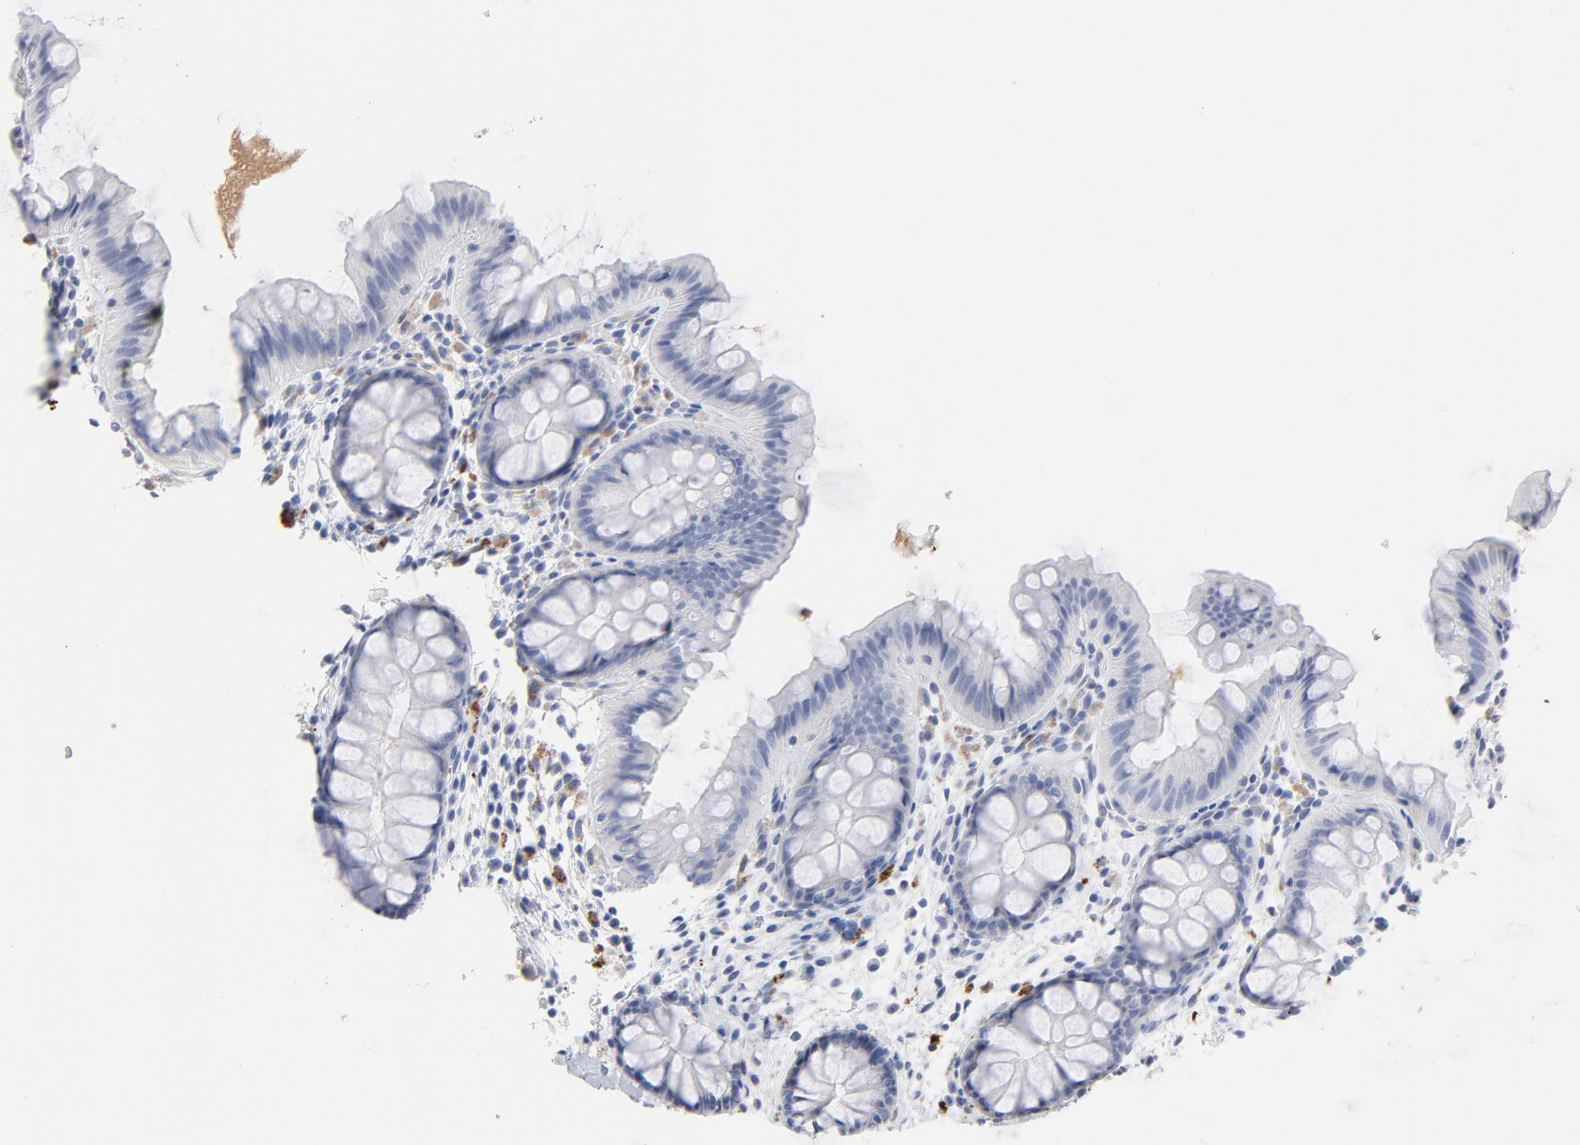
{"staining": {"intensity": "negative", "quantity": "none", "location": "none"}, "tissue": "colon", "cell_type": "Glandular cells", "image_type": "normal", "snomed": [{"axis": "morphology", "description": "Normal tissue, NOS"}, {"axis": "topography", "description": "Smooth muscle"}, {"axis": "topography", "description": "Colon"}], "caption": "This histopathology image is of normal colon stained with IHC to label a protein in brown with the nuclei are counter-stained blue. There is no positivity in glandular cells. Nuclei are stained in blue.", "gene": "SERPINA4", "patient": {"sex": "male", "age": 67}}